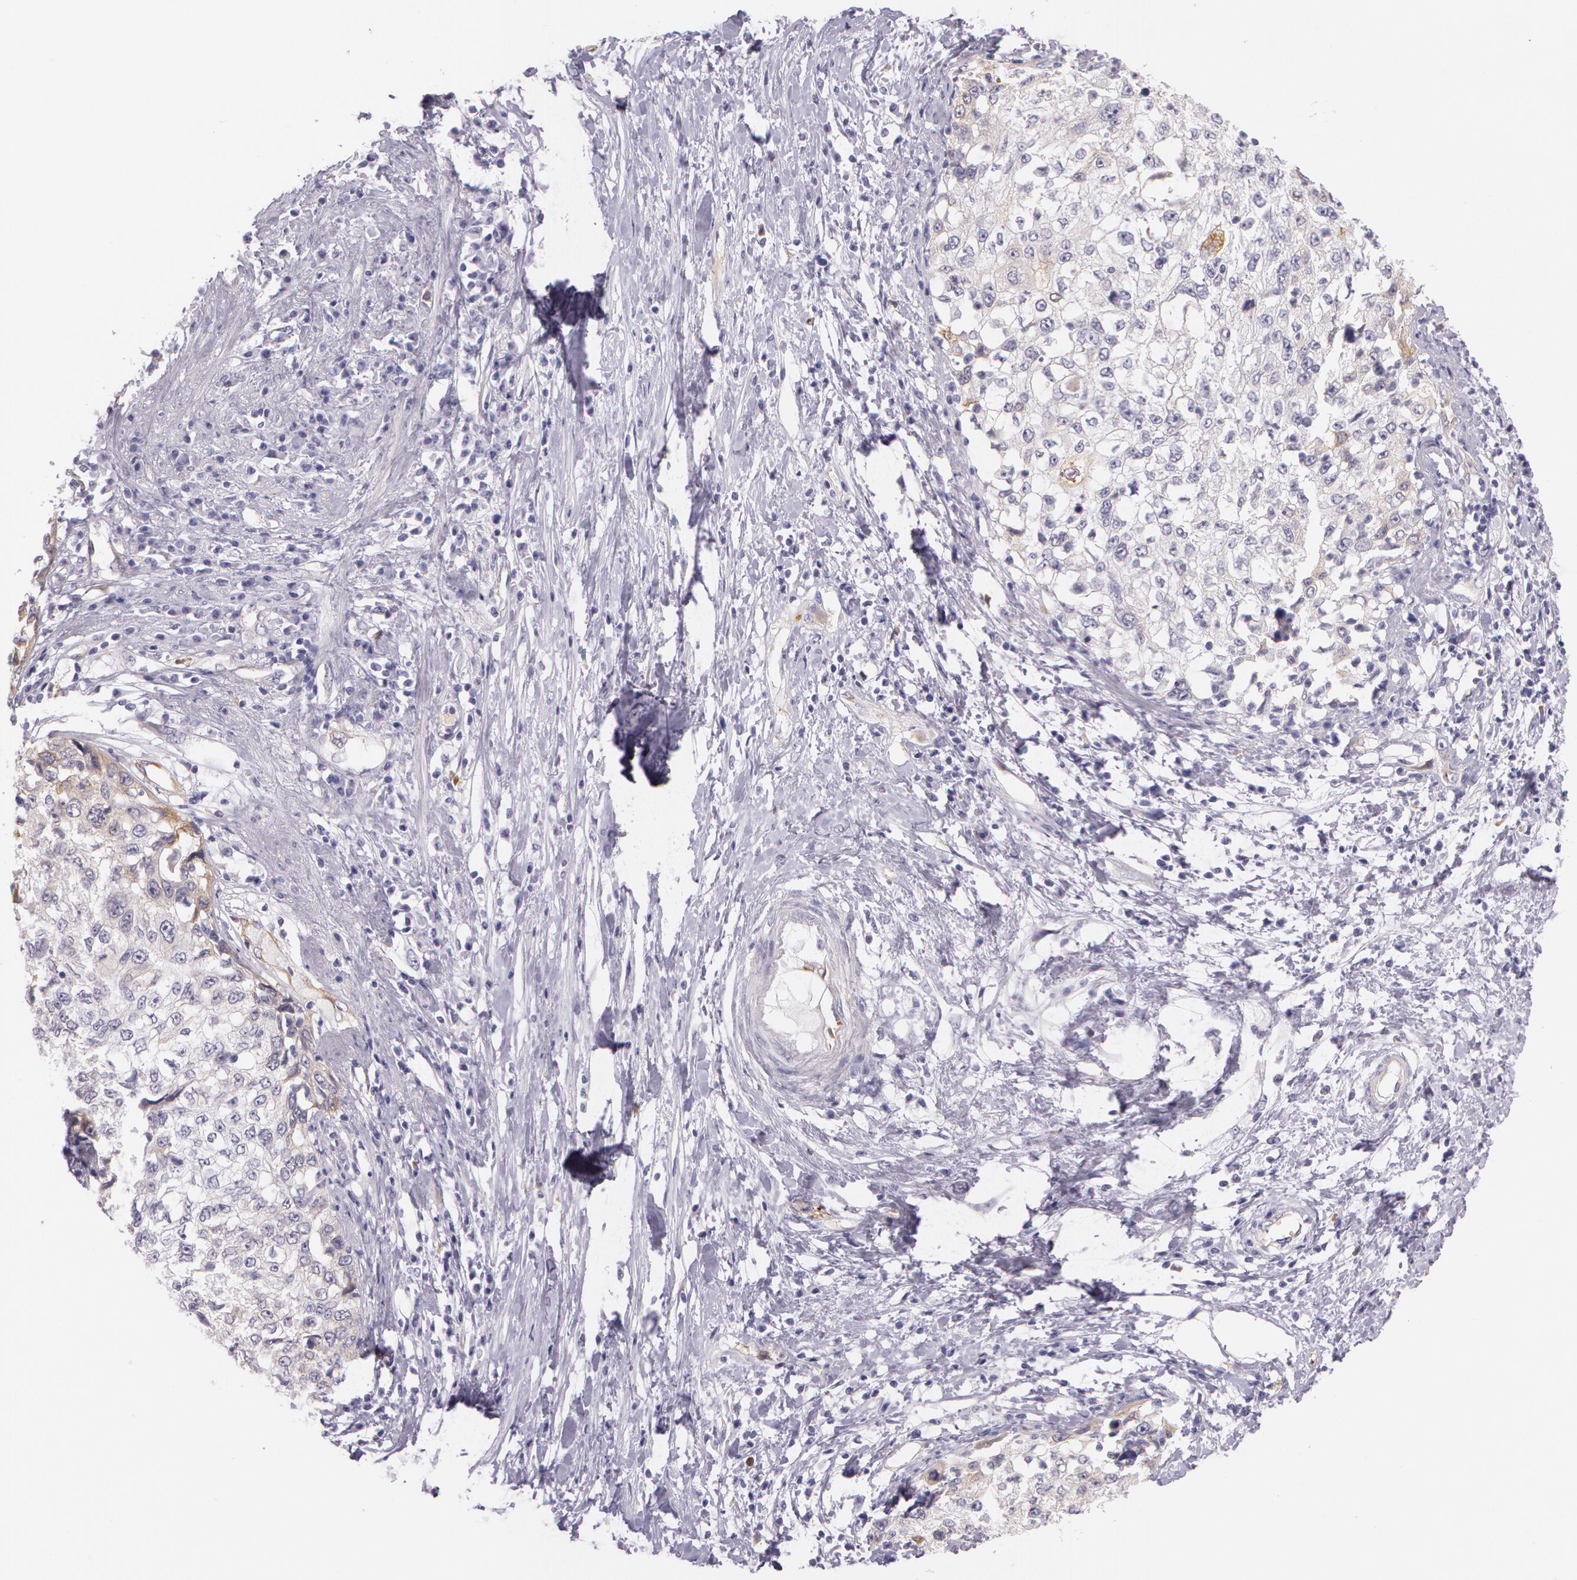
{"staining": {"intensity": "weak", "quantity": "<25%", "location": "cytoplasmic/membranous"}, "tissue": "cervical cancer", "cell_type": "Tumor cells", "image_type": "cancer", "snomed": [{"axis": "morphology", "description": "Squamous cell carcinoma, NOS"}, {"axis": "topography", "description": "Cervix"}], "caption": "IHC image of neoplastic tissue: cervical cancer stained with DAB (3,3'-diaminobenzidine) demonstrates no significant protein positivity in tumor cells.", "gene": "APP", "patient": {"sex": "female", "age": 57}}